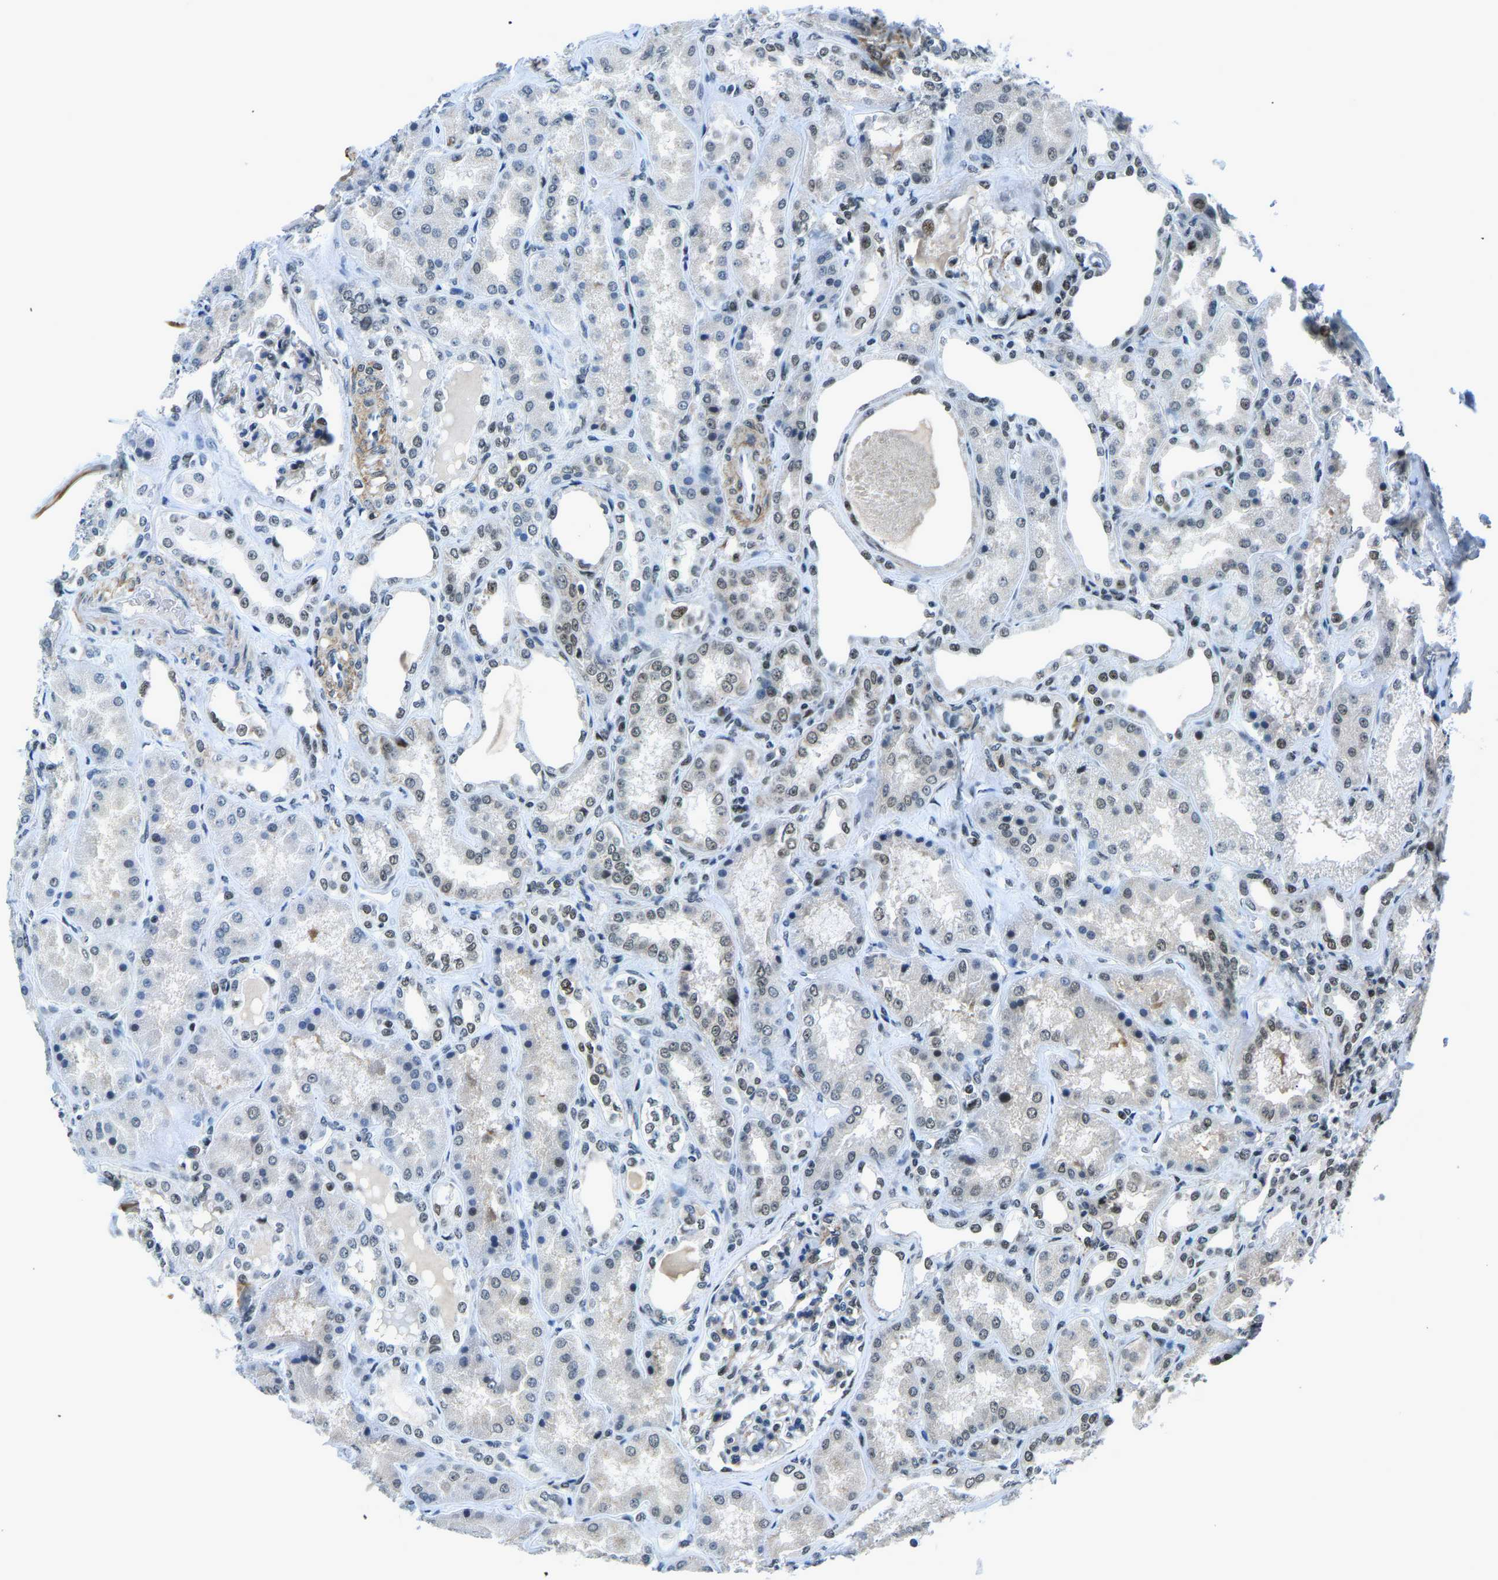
{"staining": {"intensity": "moderate", "quantity": "<25%", "location": "nuclear"}, "tissue": "kidney", "cell_type": "Cells in glomeruli", "image_type": "normal", "snomed": [{"axis": "morphology", "description": "Normal tissue, NOS"}, {"axis": "topography", "description": "Kidney"}], "caption": "Immunohistochemistry (IHC) of benign kidney exhibits low levels of moderate nuclear staining in about <25% of cells in glomeruli. The staining was performed using DAB (3,3'-diaminobenzidine) to visualize the protein expression in brown, while the nuclei were stained in blue with hematoxylin (Magnification: 20x).", "gene": "PRCC", "patient": {"sex": "female", "age": 56}}